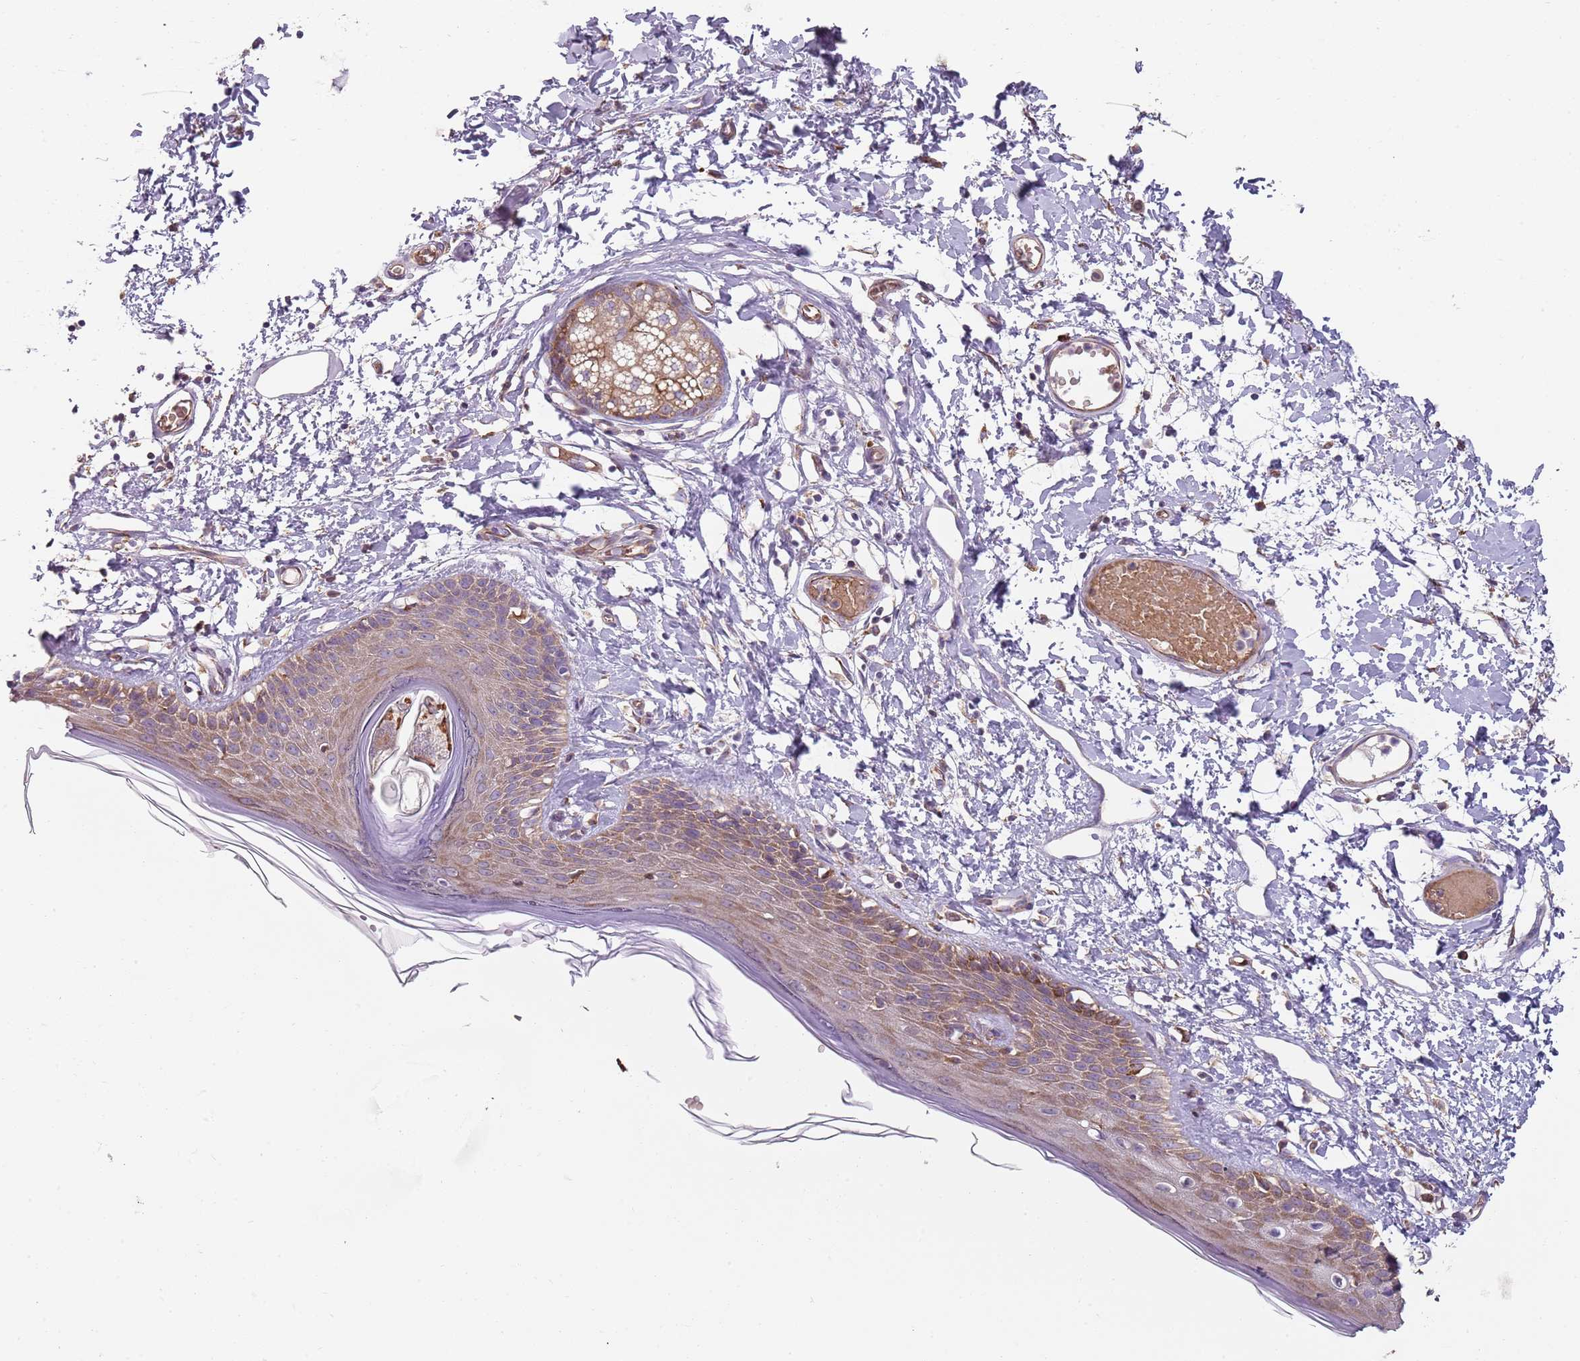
{"staining": {"intensity": "moderate", "quantity": "25%-75%", "location": "cytoplasmic/membranous"}, "tissue": "skin", "cell_type": "Epidermal cells", "image_type": "normal", "snomed": [{"axis": "morphology", "description": "Normal tissue, NOS"}, {"axis": "topography", "description": "Adipose tissue"}, {"axis": "topography", "description": "Vascular tissue"}, {"axis": "topography", "description": "Vulva"}, {"axis": "topography", "description": "Peripheral nerve tissue"}], "caption": "Epidermal cells demonstrate moderate cytoplasmic/membranous positivity in about 25%-75% of cells in normal skin. The protein is shown in brown color, while the nuclei are stained blue.", "gene": "SPATA2", "patient": {"sex": "female", "age": 86}}